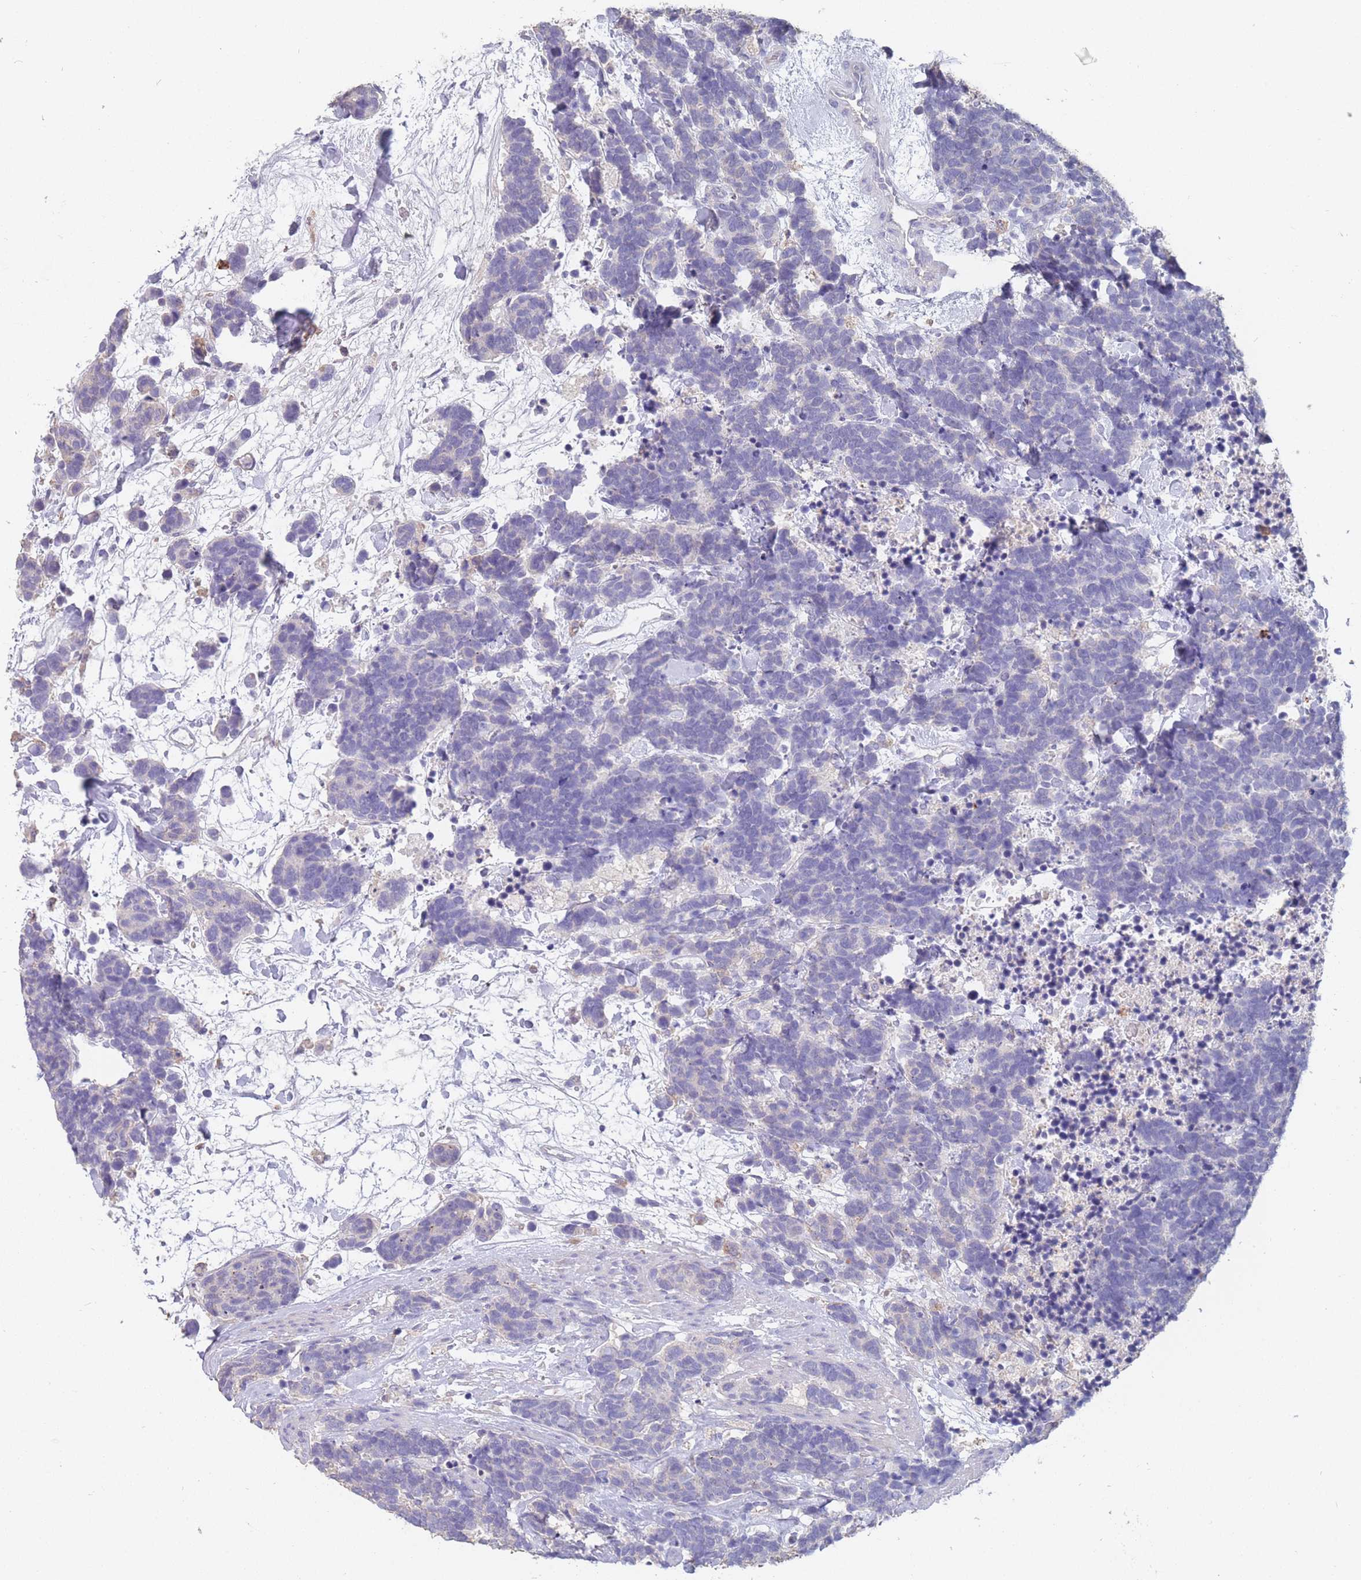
{"staining": {"intensity": "negative", "quantity": "none", "location": "none"}, "tissue": "carcinoid", "cell_type": "Tumor cells", "image_type": "cancer", "snomed": [{"axis": "morphology", "description": "Carcinoma, NOS"}, {"axis": "morphology", "description": "Carcinoid, malignant, NOS"}, {"axis": "topography", "description": "Prostate"}], "caption": "Immunohistochemistry image of human carcinoid stained for a protein (brown), which exhibits no positivity in tumor cells. Nuclei are stained in blue.", "gene": "CLEC12A", "patient": {"sex": "male", "age": 57}}